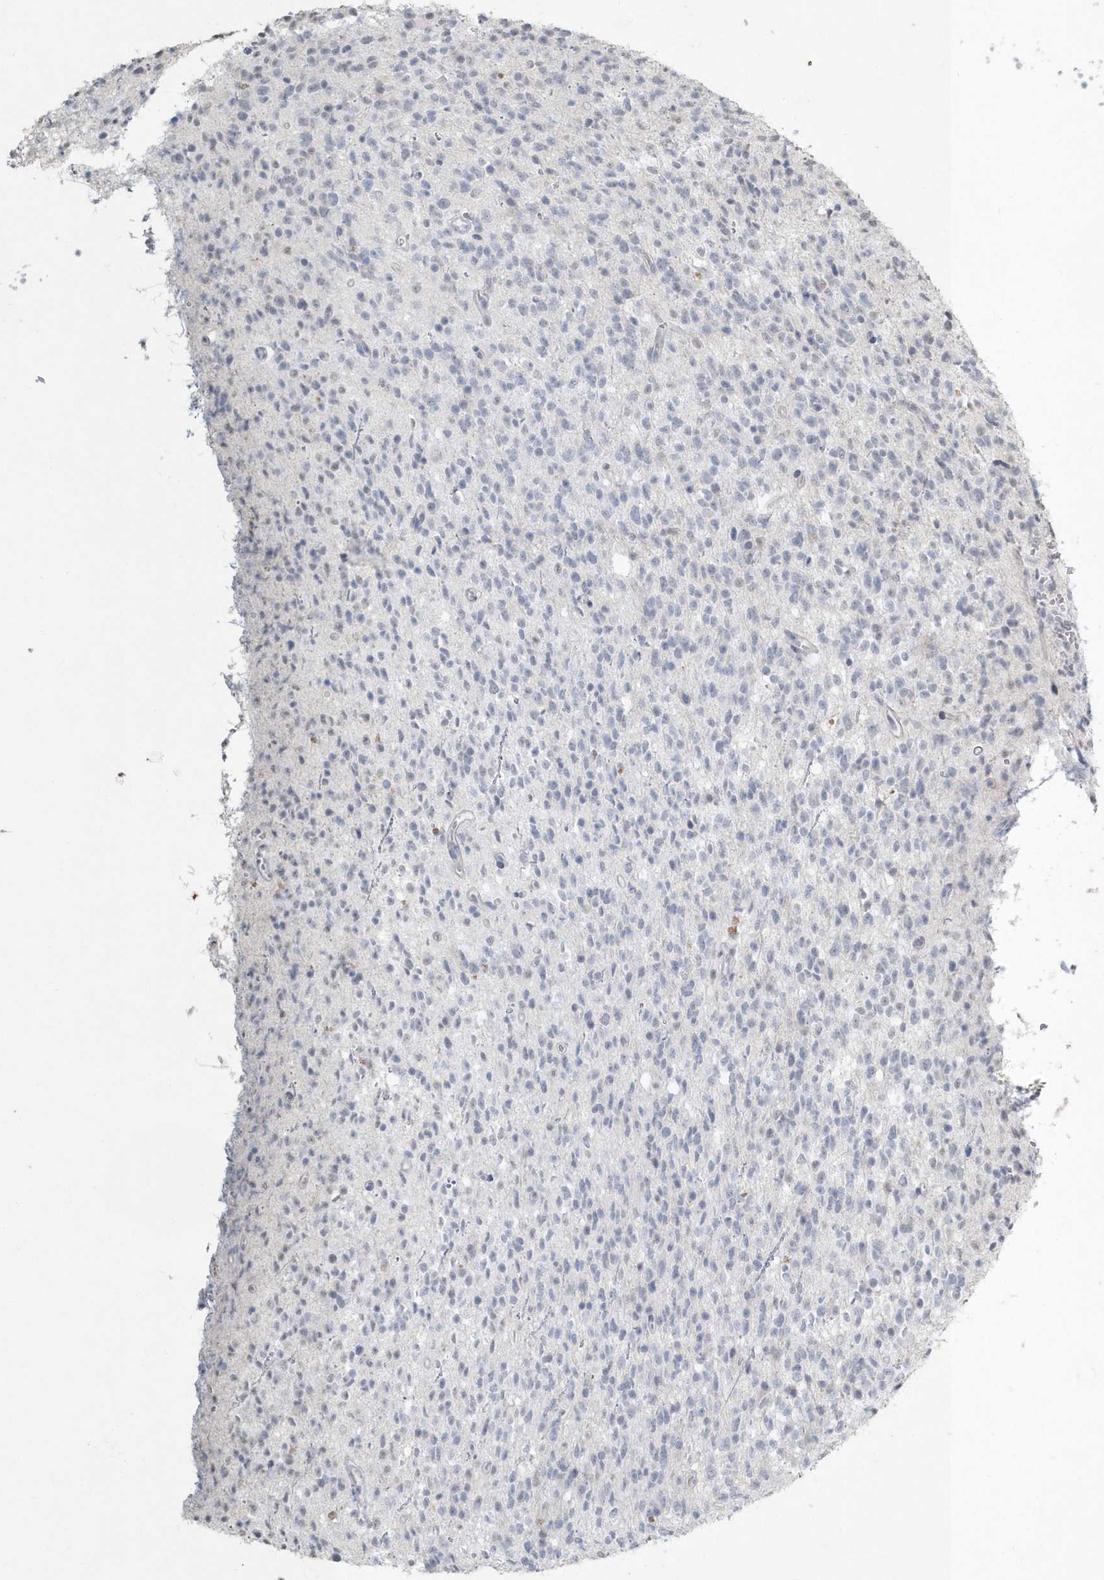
{"staining": {"intensity": "negative", "quantity": "none", "location": "none"}, "tissue": "glioma", "cell_type": "Tumor cells", "image_type": "cancer", "snomed": [{"axis": "morphology", "description": "Glioma, malignant, High grade"}, {"axis": "topography", "description": "Brain"}], "caption": "High-grade glioma (malignant) was stained to show a protein in brown. There is no significant expression in tumor cells.", "gene": "MYOT", "patient": {"sex": "male", "age": 34}}